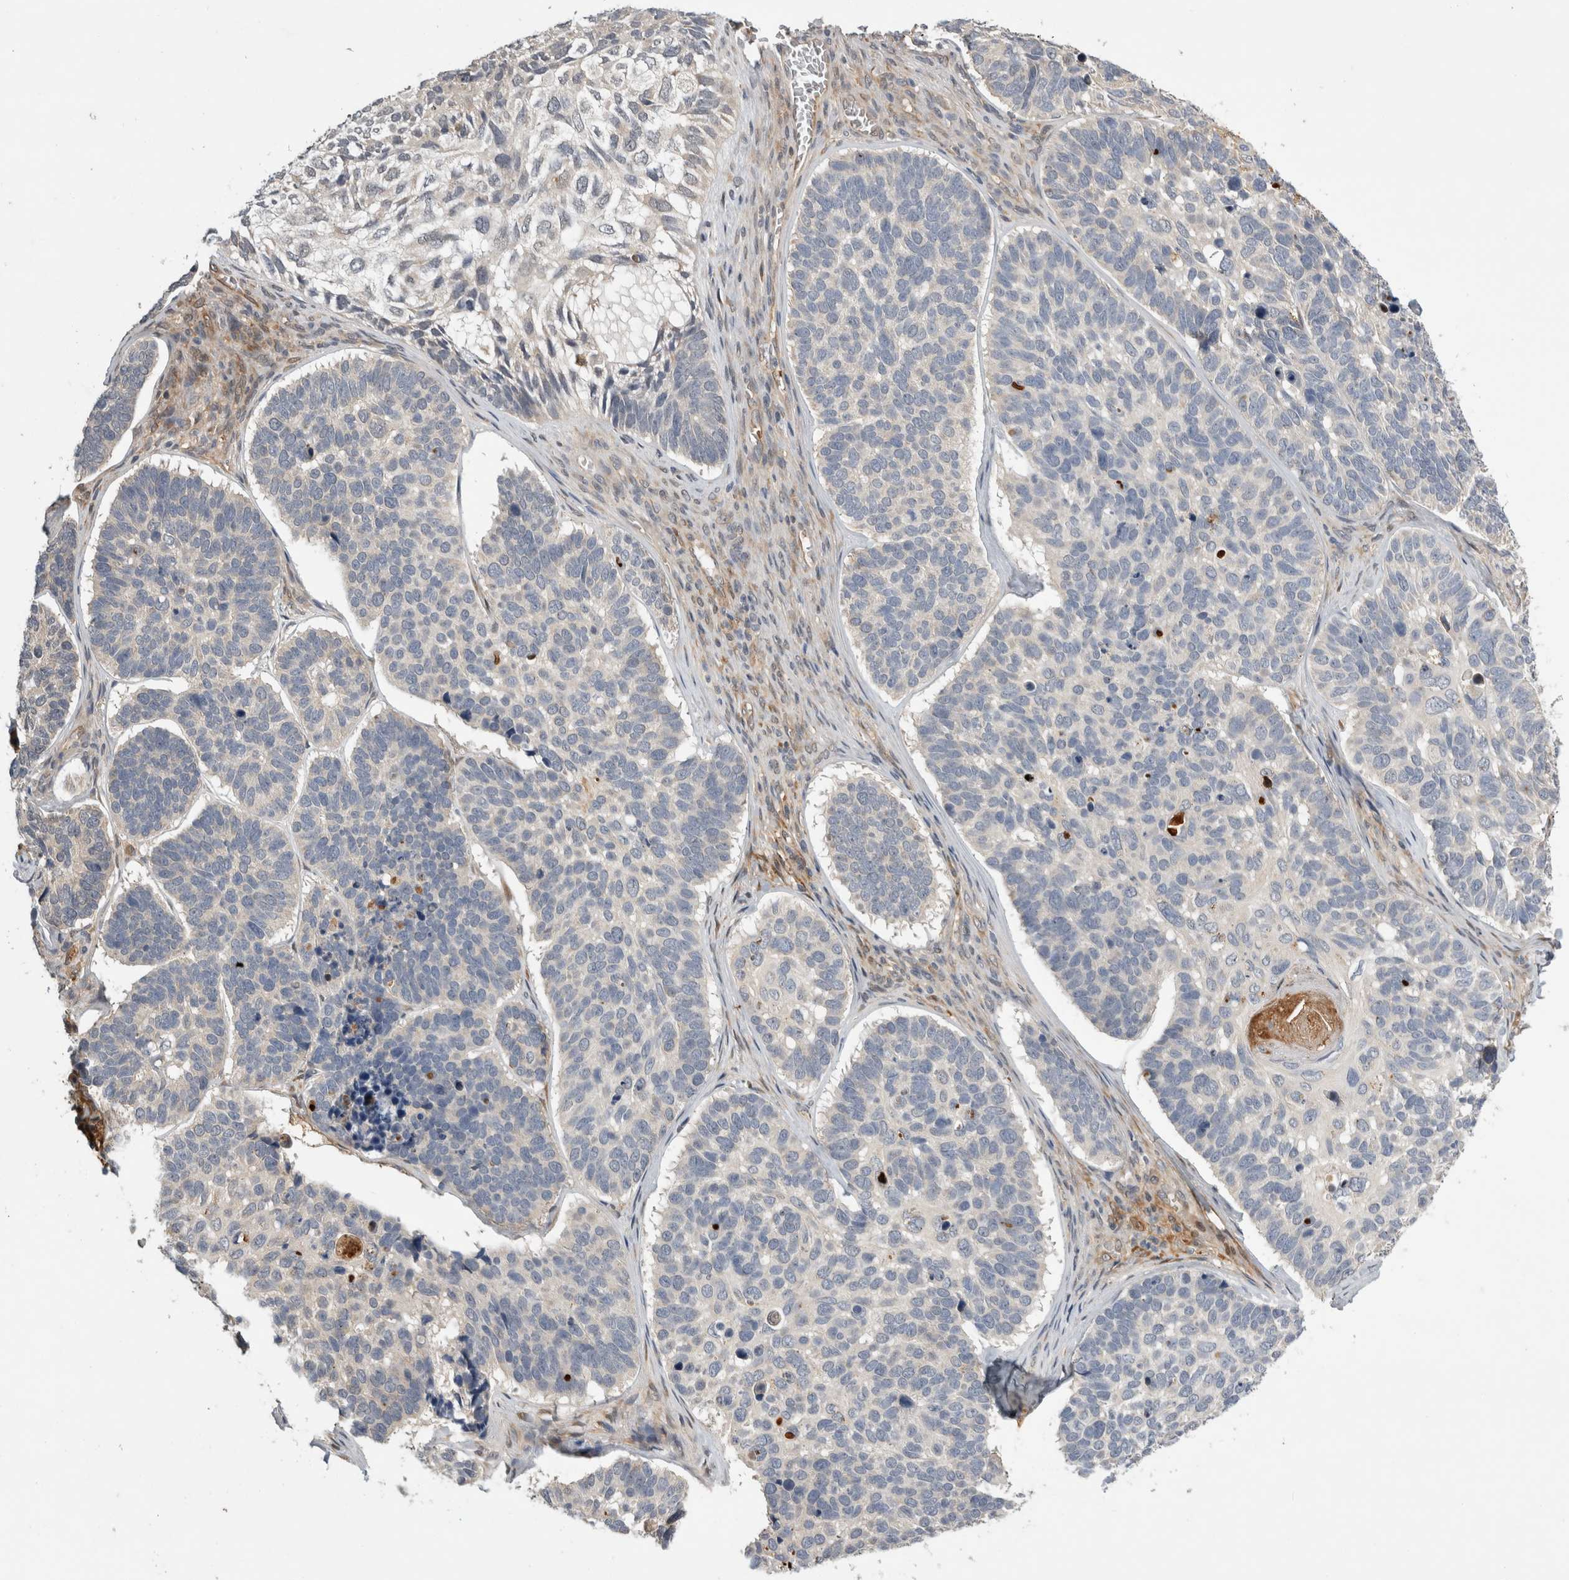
{"staining": {"intensity": "negative", "quantity": "none", "location": "none"}, "tissue": "skin cancer", "cell_type": "Tumor cells", "image_type": "cancer", "snomed": [{"axis": "morphology", "description": "Basal cell carcinoma"}, {"axis": "topography", "description": "Skin"}], "caption": "Human basal cell carcinoma (skin) stained for a protein using immunohistochemistry shows no staining in tumor cells.", "gene": "APOL2", "patient": {"sex": "male", "age": 62}}